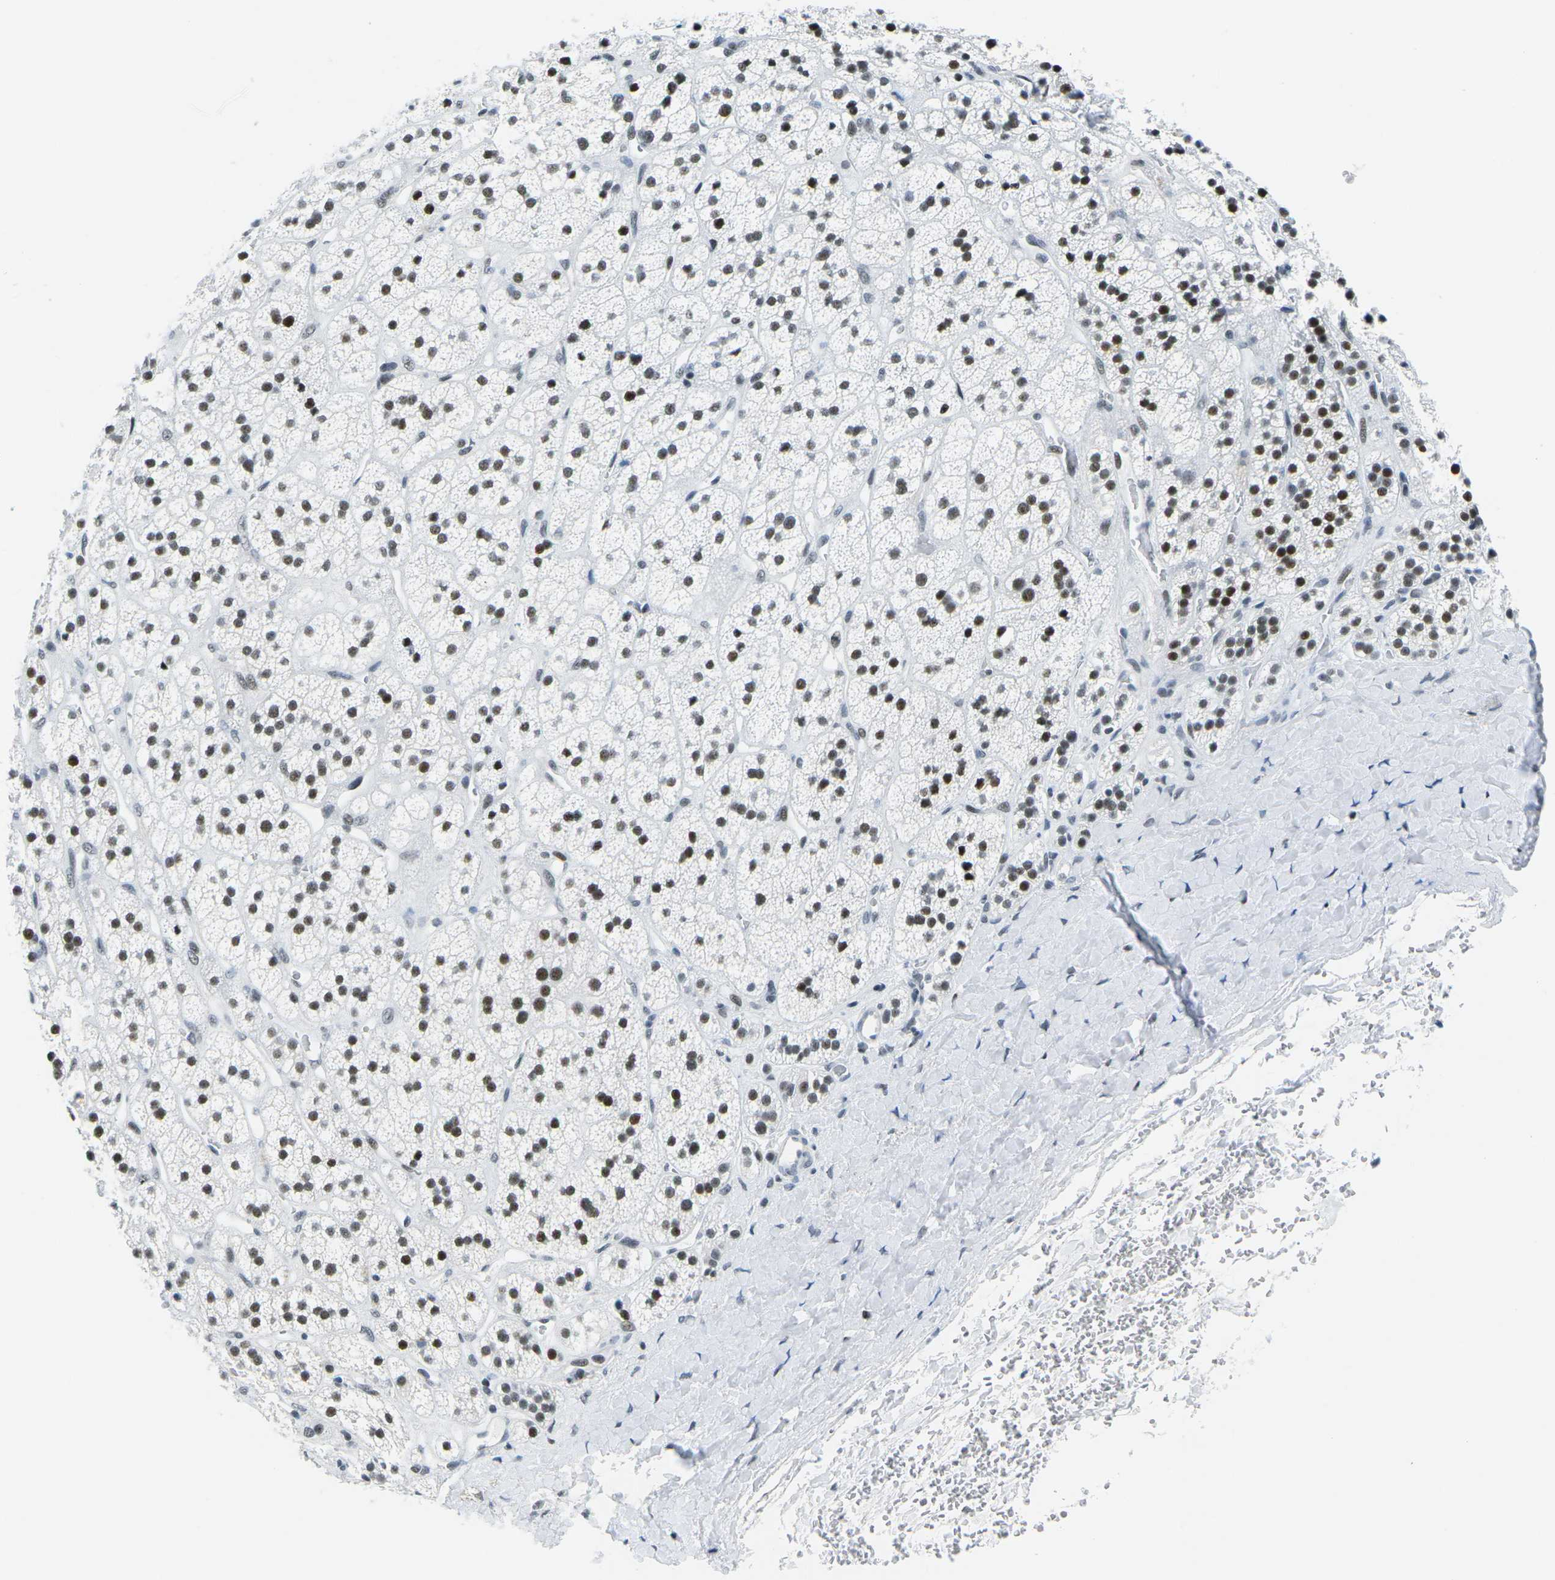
{"staining": {"intensity": "strong", "quantity": ">75%", "location": "nuclear"}, "tissue": "adrenal gland", "cell_type": "Glandular cells", "image_type": "normal", "snomed": [{"axis": "morphology", "description": "Normal tissue, NOS"}, {"axis": "topography", "description": "Adrenal gland"}], "caption": "IHC of benign adrenal gland exhibits high levels of strong nuclear positivity in about >75% of glandular cells.", "gene": "PRPF8", "patient": {"sex": "male", "age": 56}}